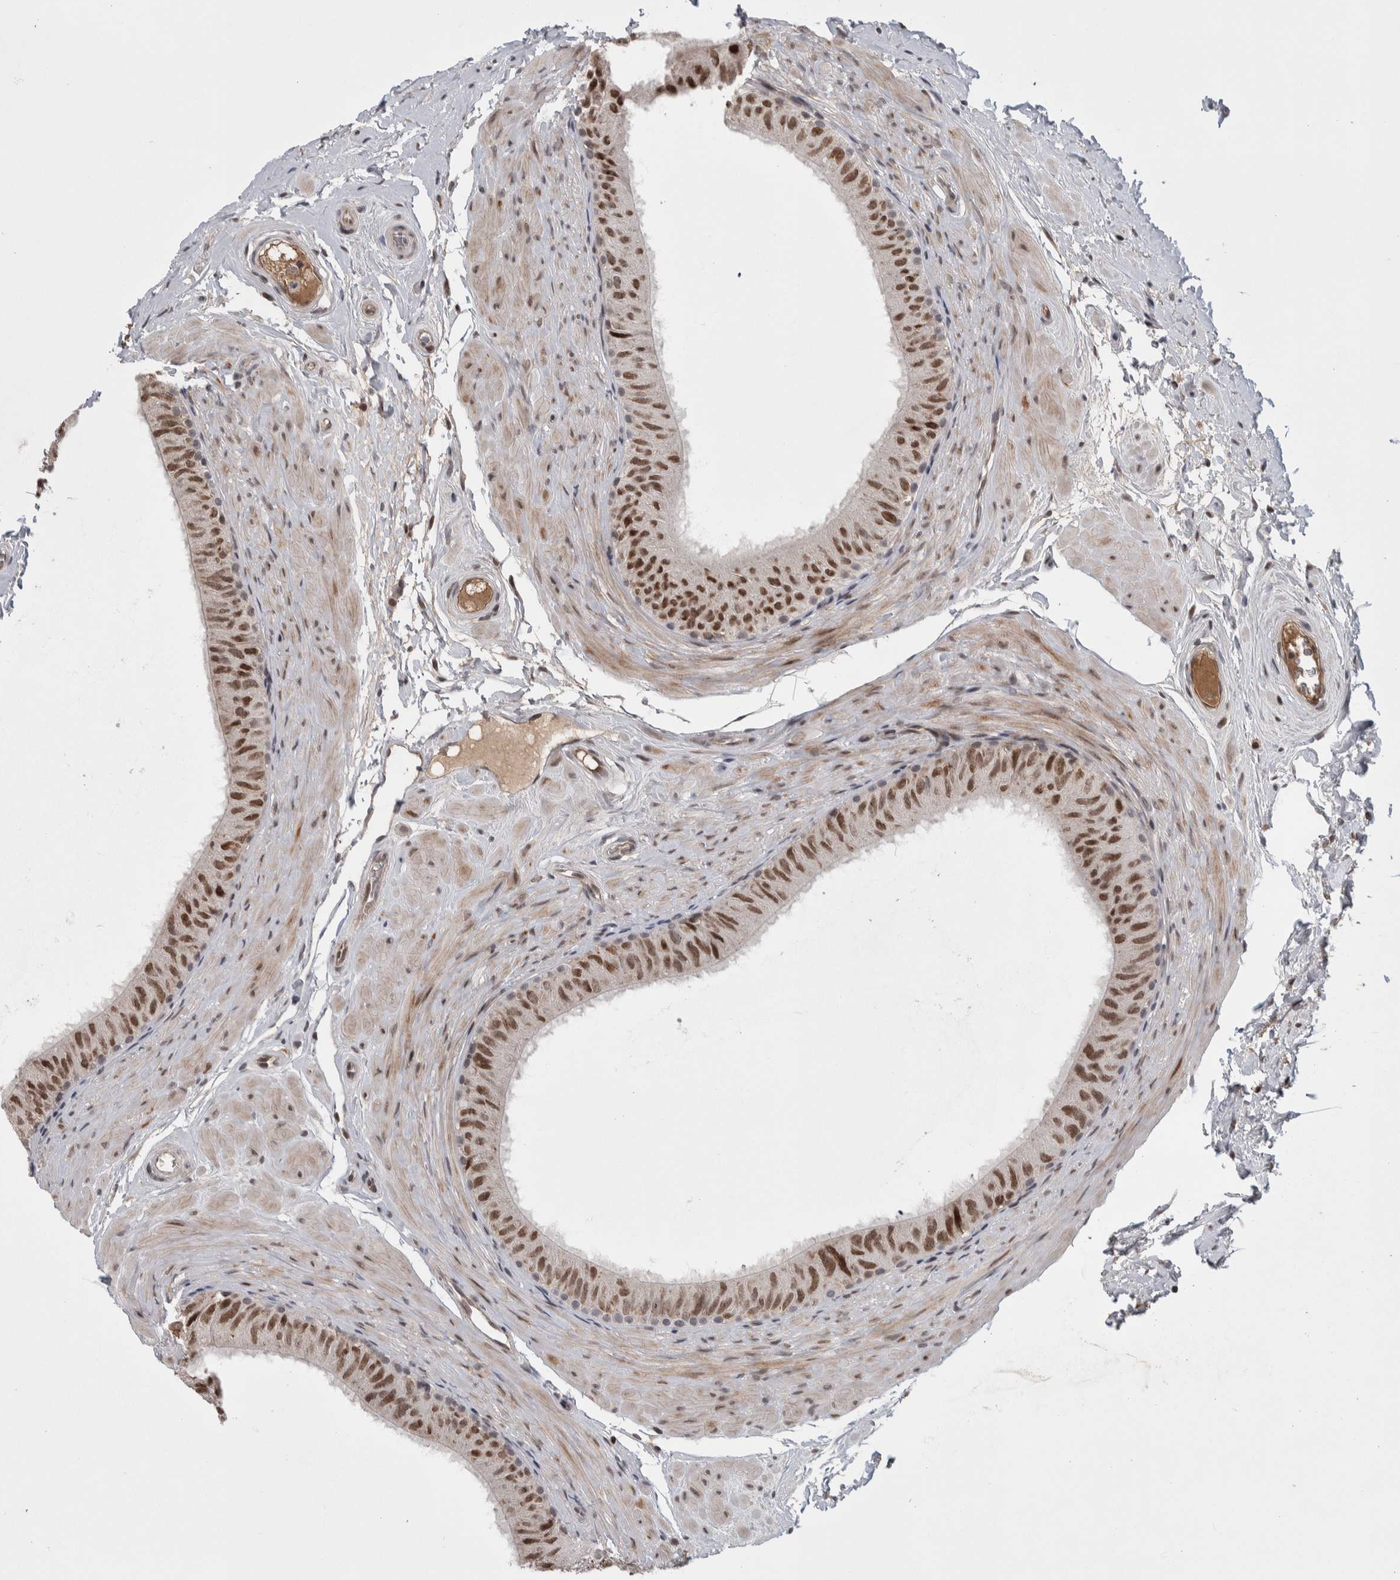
{"staining": {"intensity": "moderate", "quantity": ">75%", "location": "nuclear"}, "tissue": "epididymis", "cell_type": "Glandular cells", "image_type": "normal", "snomed": [{"axis": "morphology", "description": "Normal tissue, NOS"}, {"axis": "topography", "description": "Epididymis"}], "caption": "Moderate nuclear protein staining is seen in approximately >75% of glandular cells in epididymis.", "gene": "ZNF592", "patient": {"sex": "male", "age": 34}}